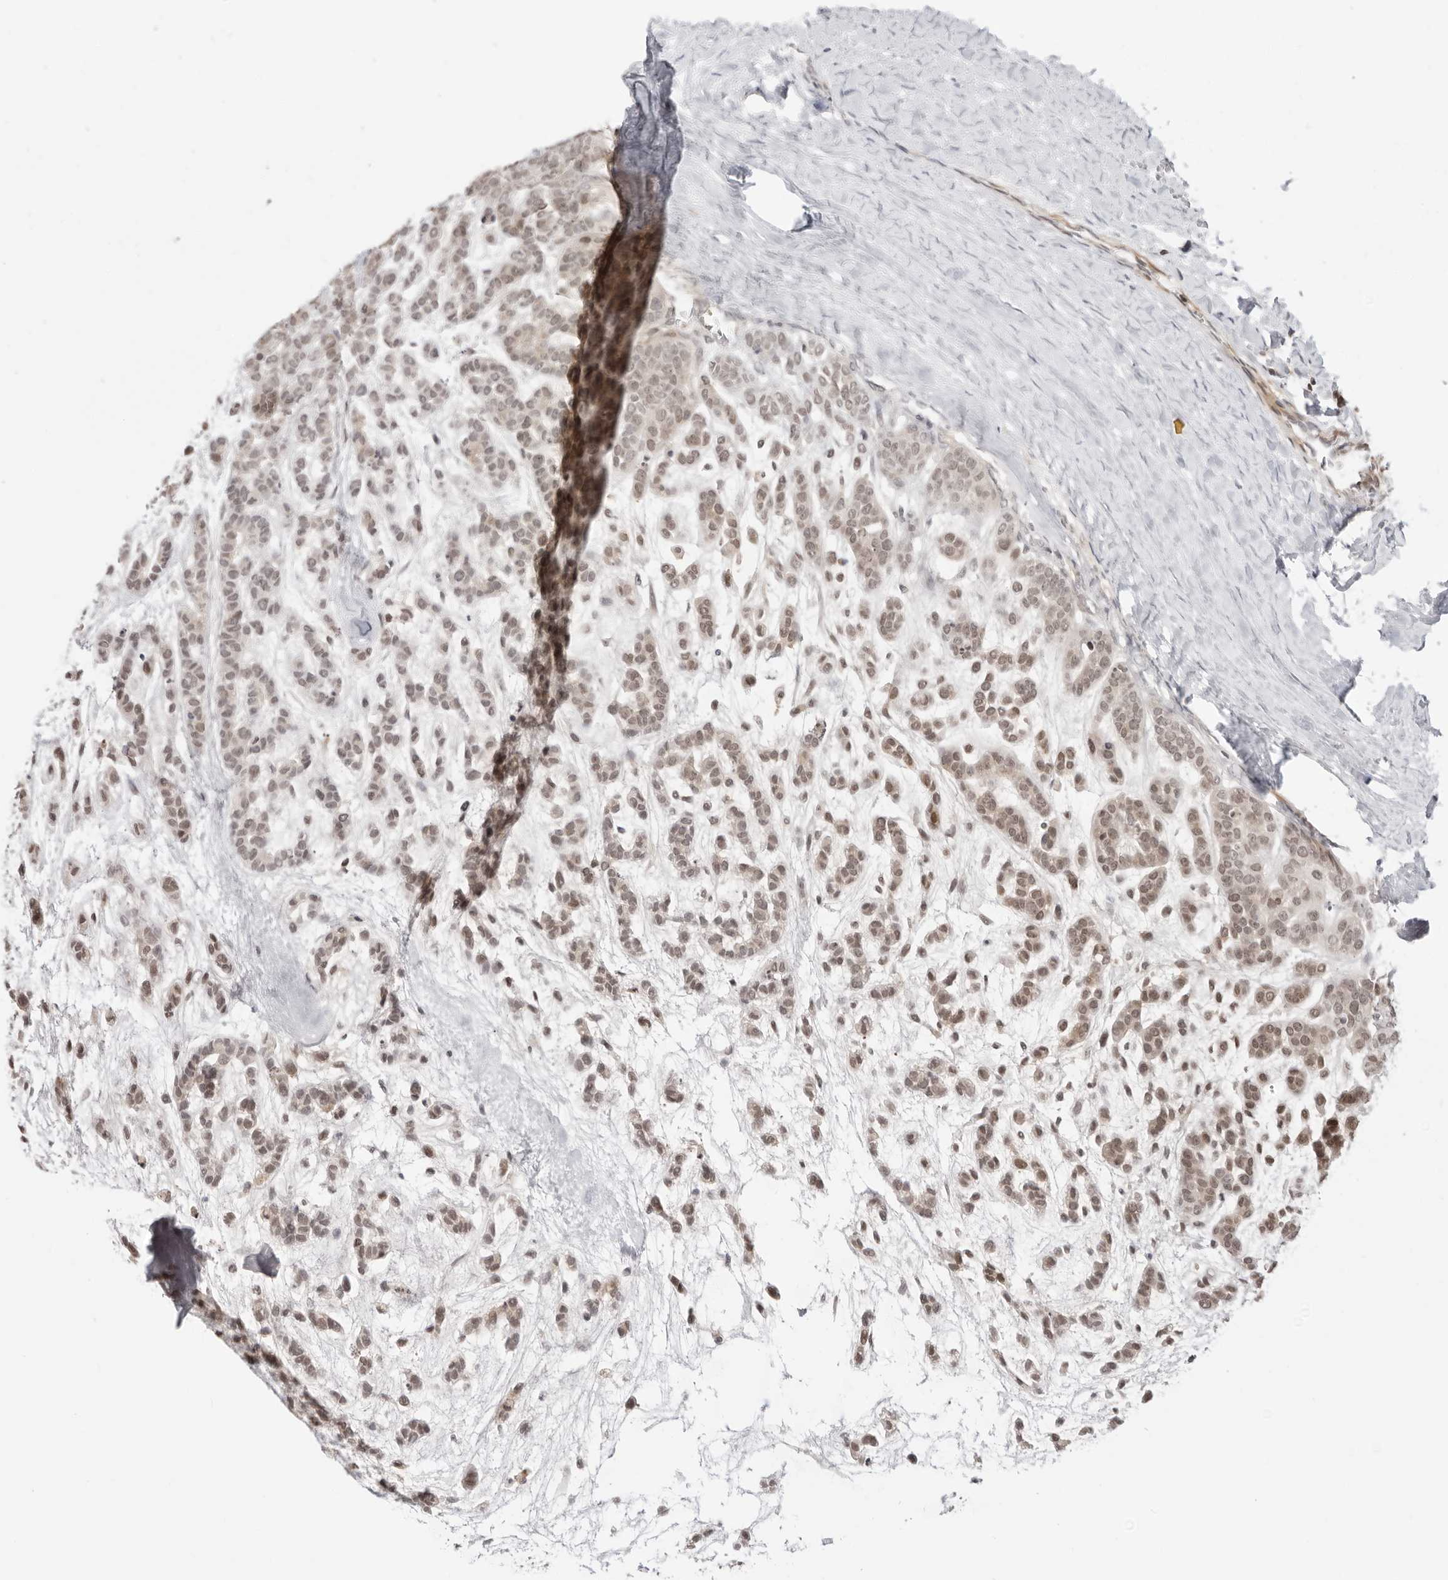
{"staining": {"intensity": "weak", "quantity": ">75%", "location": "nuclear"}, "tissue": "head and neck cancer", "cell_type": "Tumor cells", "image_type": "cancer", "snomed": [{"axis": "morphology", "description": "Adenocarcinoma, NOS"}, {"axis": "morphology", "description": "Adenoma, NOS"}, {"axis": "topography", "description": "Head-Neck"}], "caption": "A photomicrograph showing weak nuclear expression in about >75% of tumor cells in adenoma (head and neck), as visualized by brown immunohistochemical staining.", "gene": "RNF146", "patient": {"sex": "female", "age": 55}}